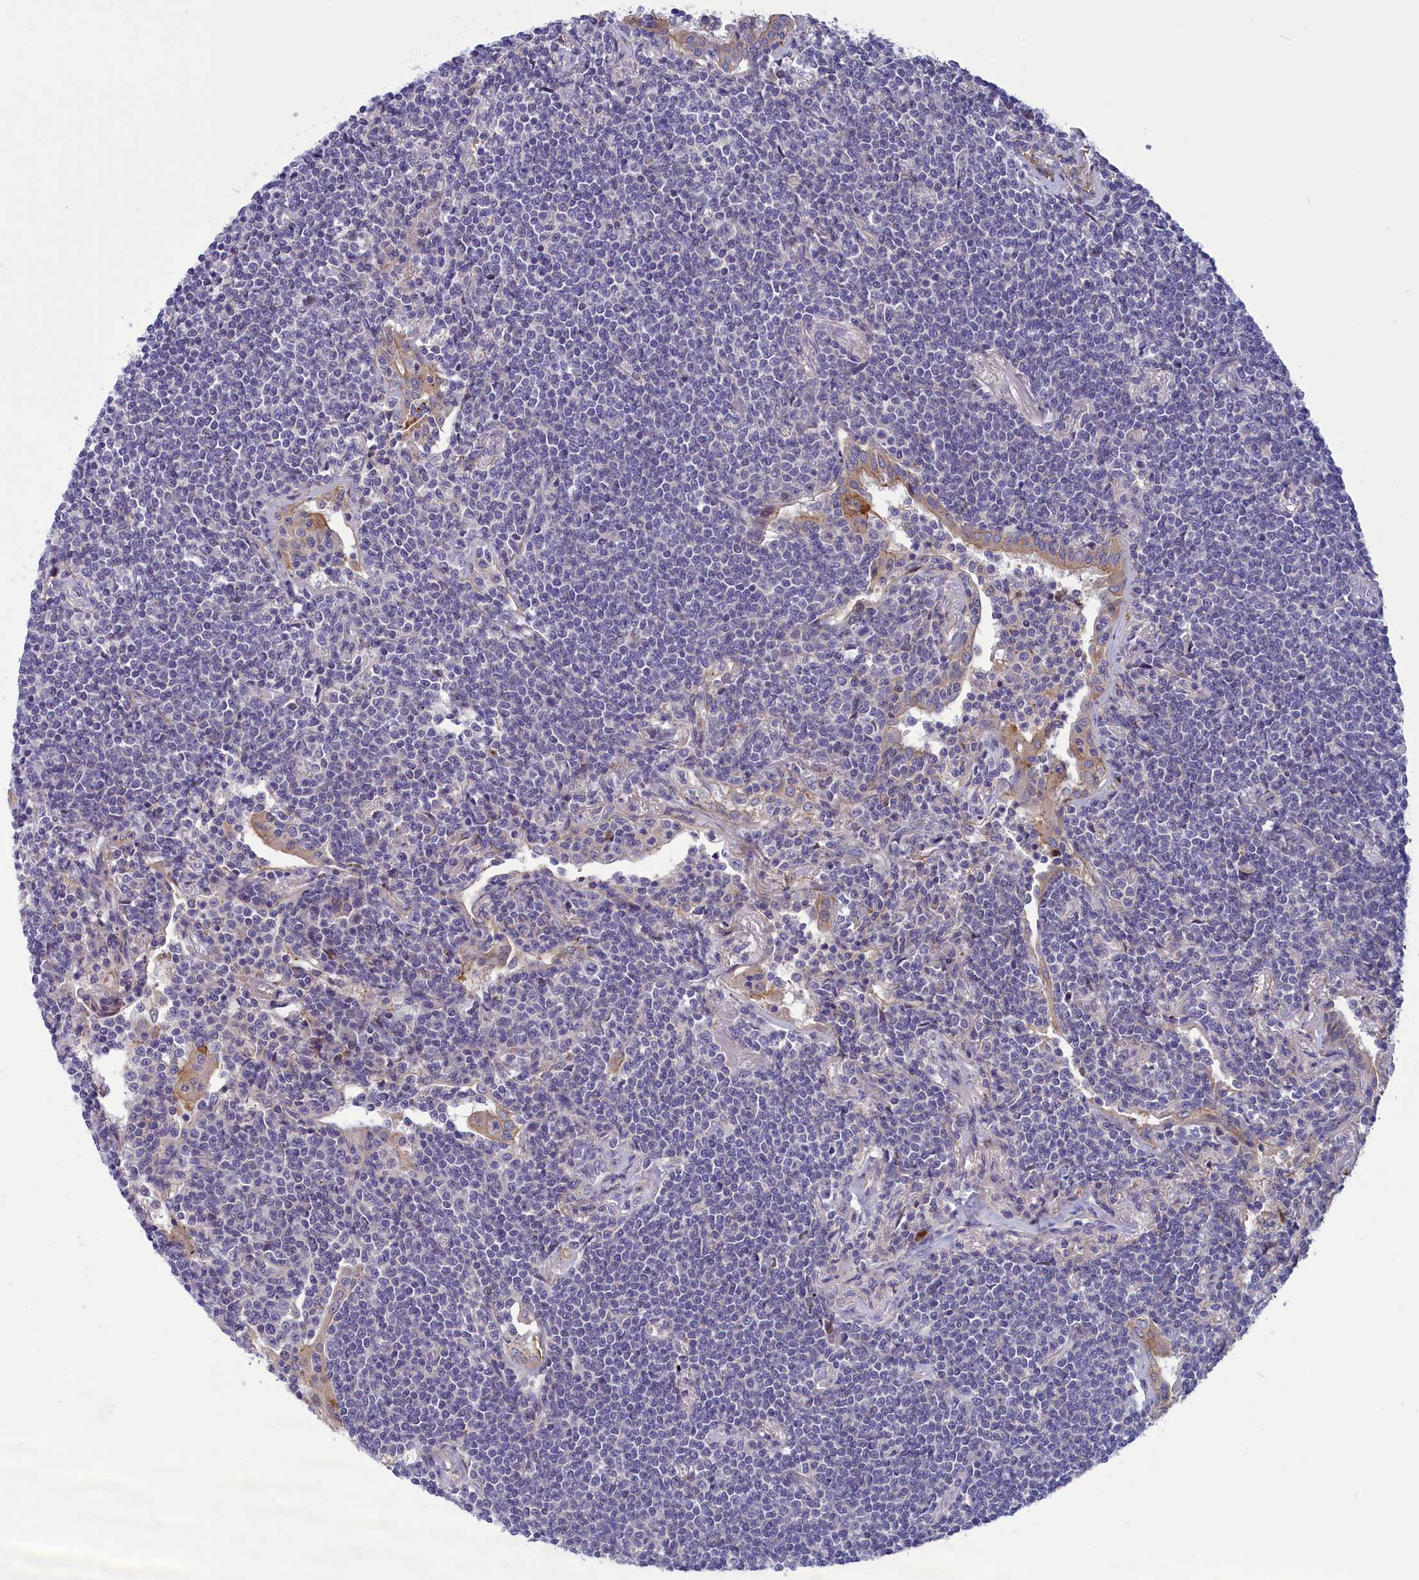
{"staining": {"intensity": "negative", "quantity": "none", "location": "none"}, "tissue": "lymphoma", "cell_type": "Tumor cells", "image_type": "cancer", "snomed": [{"axis": "morphology", "description": "Malignant lymphoma, non-Hodgkin's type, Low grade"}, {"axis": "topography", "description": "Lung"}], "caption": "Tumor cells are negative for brown protein staining in malignant lymphoma, non-Hodgkin's type (low-grade).", "gene": "CORO2A", "patient": {"sex": "female", "age": 71}}